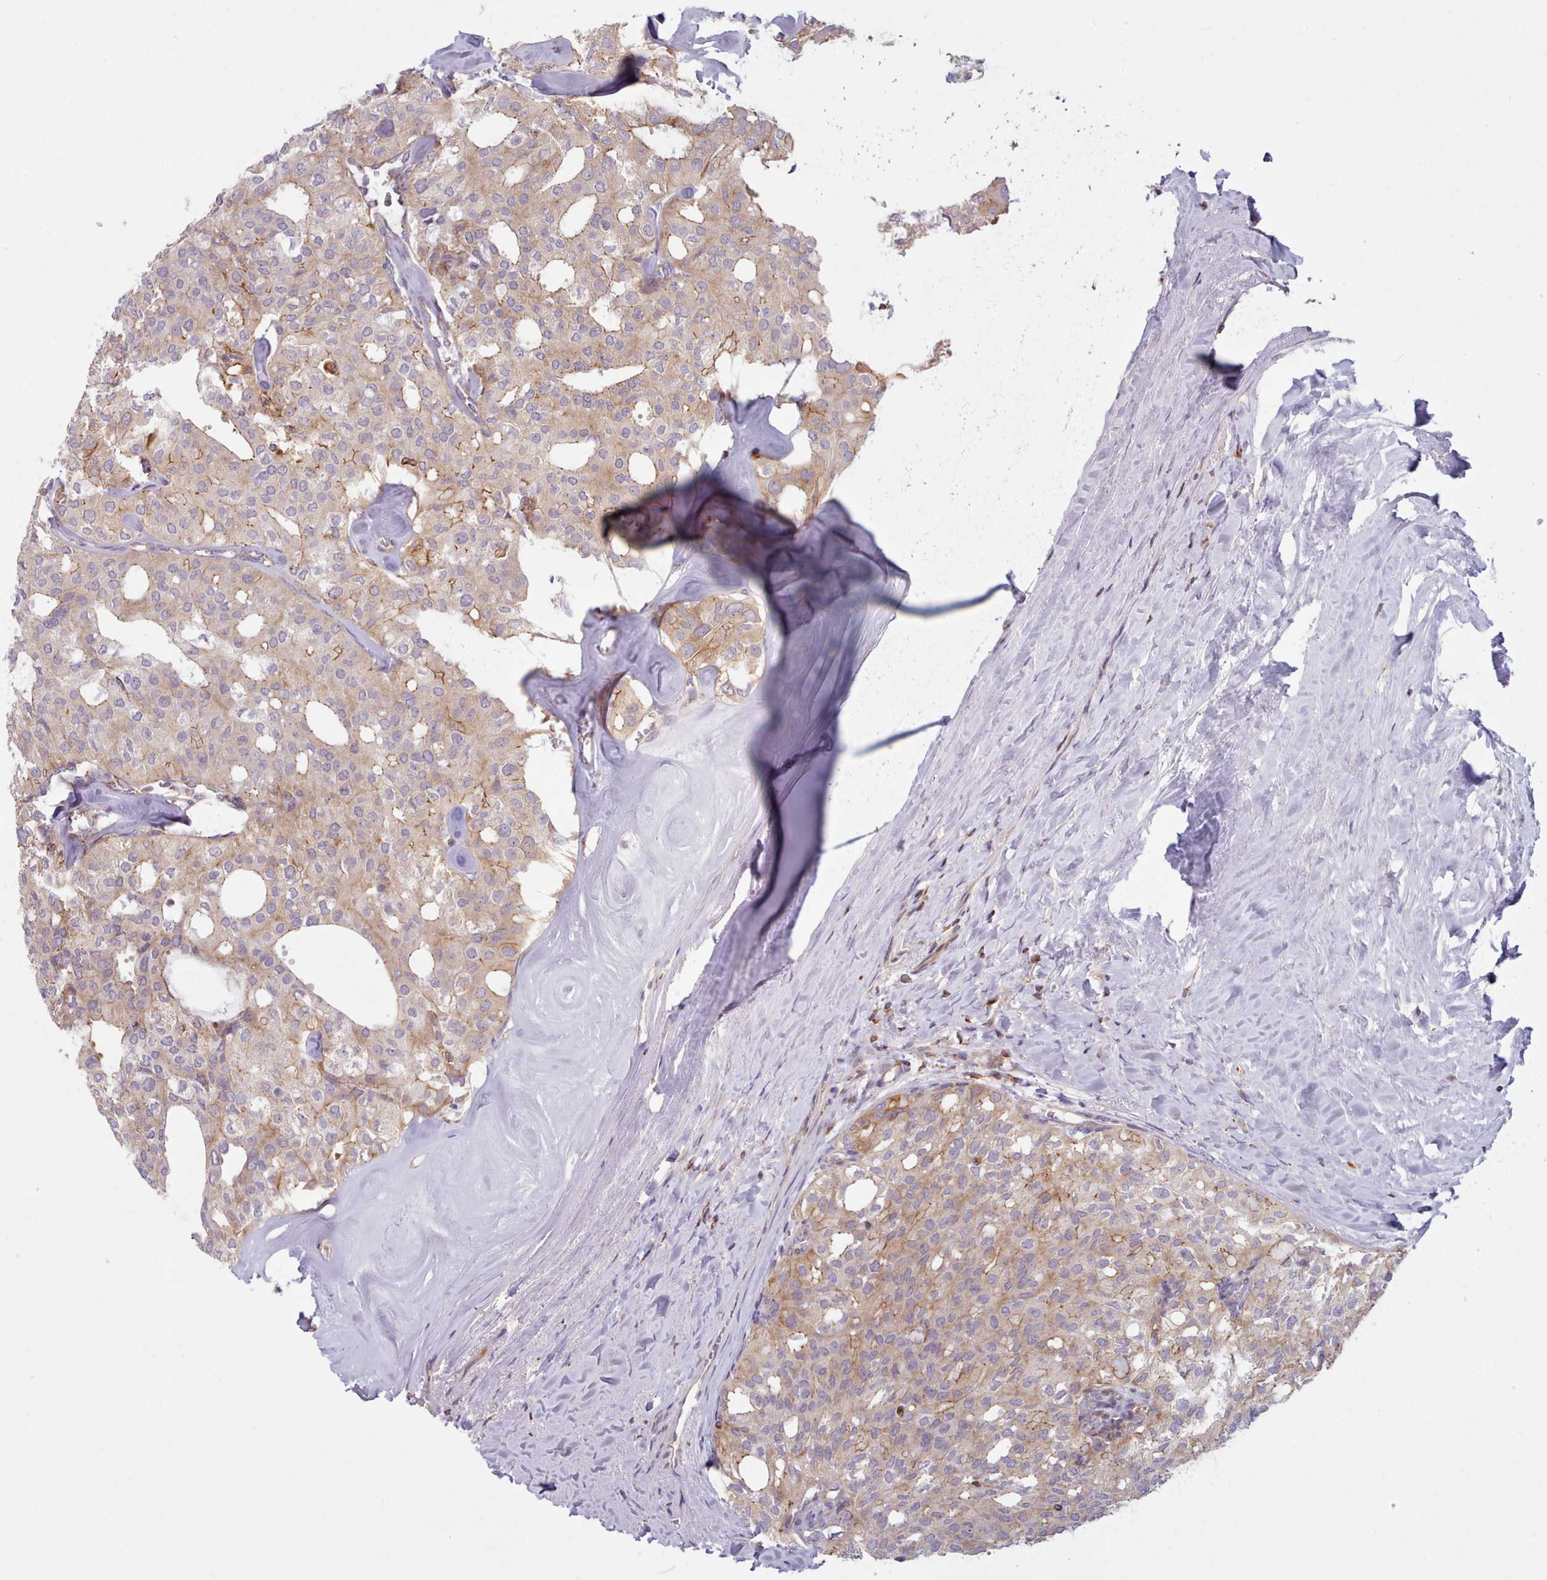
{"staining": {"intensity": "moderate", "quantity": "<25%", "location": "cytoplasmic/membranous"}, "tissue": "thyroid cancer", "cell_type": "Tumor cells", "image_type": "cancer", "snomed": [{"axis": "morphology", "description": "Follicular adenoma carcinoma, NOS"}, {"axis": "topography", "description": "Thyroid gland"}], "caption": "An IHC photomicrograph of tumor tissue is shown. Protein staining in brown shows moderate cytoplasmic/membranous positivity in thyroid cancer (follicular adenoma carcinoma) within tumor cells. Ihc stains the protein in brown and the nuclei are stained blue.", "gene": "CRYBG1", "patient": {"sex": "male", "age": 75}}